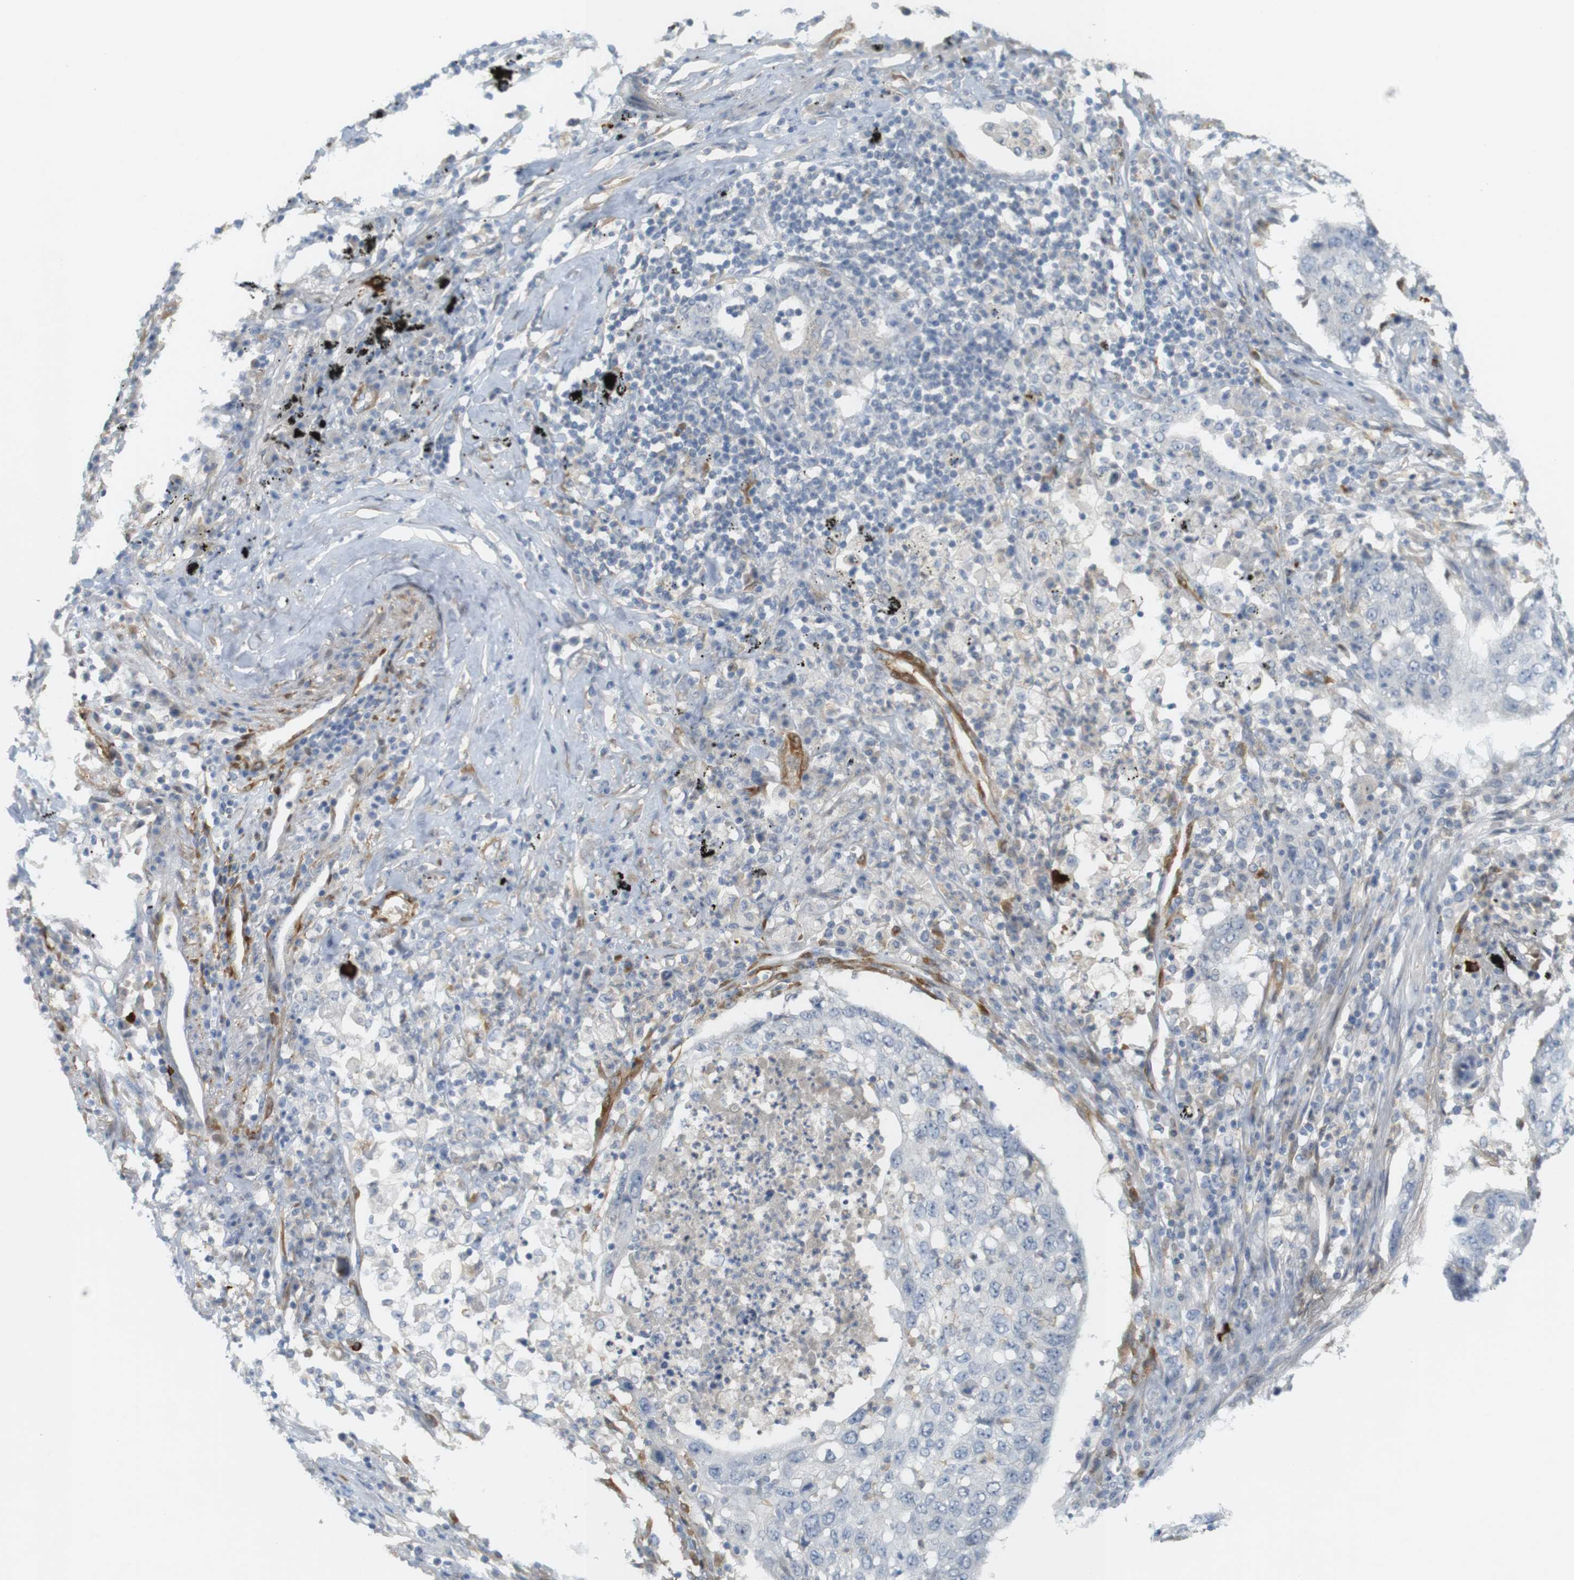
{"staining": {"intensity": "negative", "quantity": "none", "location": "none"}, "tissue": "lung cancer", "cell_type": "Tumor cells", "image_type": "cancer", "snomed": [{"axis": "morphology", "description": "Squamous cell carcinoma, NOS"}, {"axis": "topography", "description": "Lung"}], "caption": "DAB (3,3'-diaminobenzidine) immunohistochemical staining of lung squamous cell carcinoma exhibits no significant staining in tumor cells.", "gene": "PDE3A", "patient": {"sex": "female", "age": 63}}